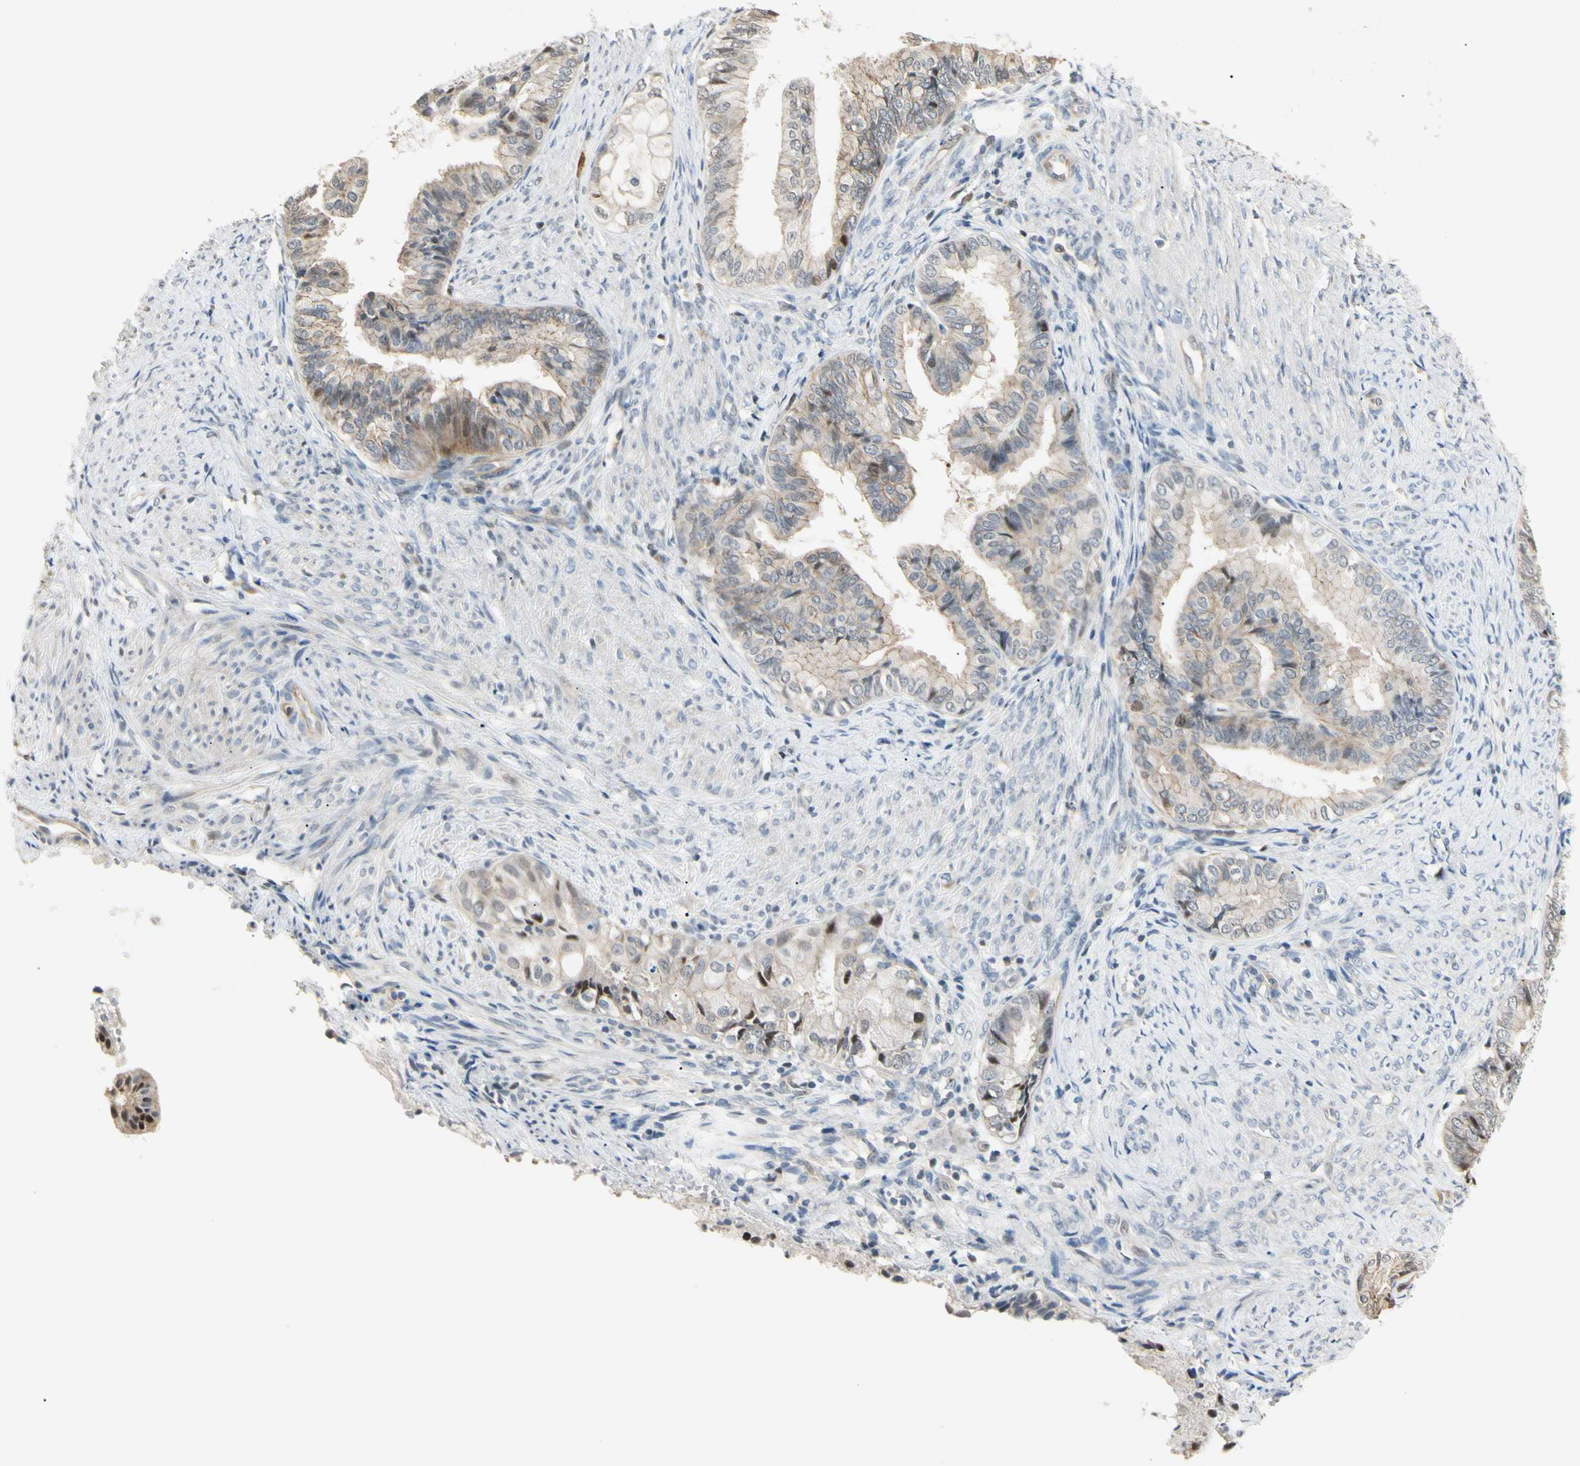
{"staining": {"intensity": "moderate", "quantity": "<25%", "location": "cytoplasmic/membranous,nuclear"}, "tissue": "endometrial cancer", "cell_type": "Tumor cells", "image_type": "cancer", "snomed": [{"axis": "morphology", "description": "Adenocarcinoma, NOS"}, {"axis": "topography", "description": "Endometrium"}], "caption": "Human endometrial cancer stained with a protein marker shows moderate staining in tumor cells.", "gene": "P3H2", "patient": {"sex": "female", "age": 86}}